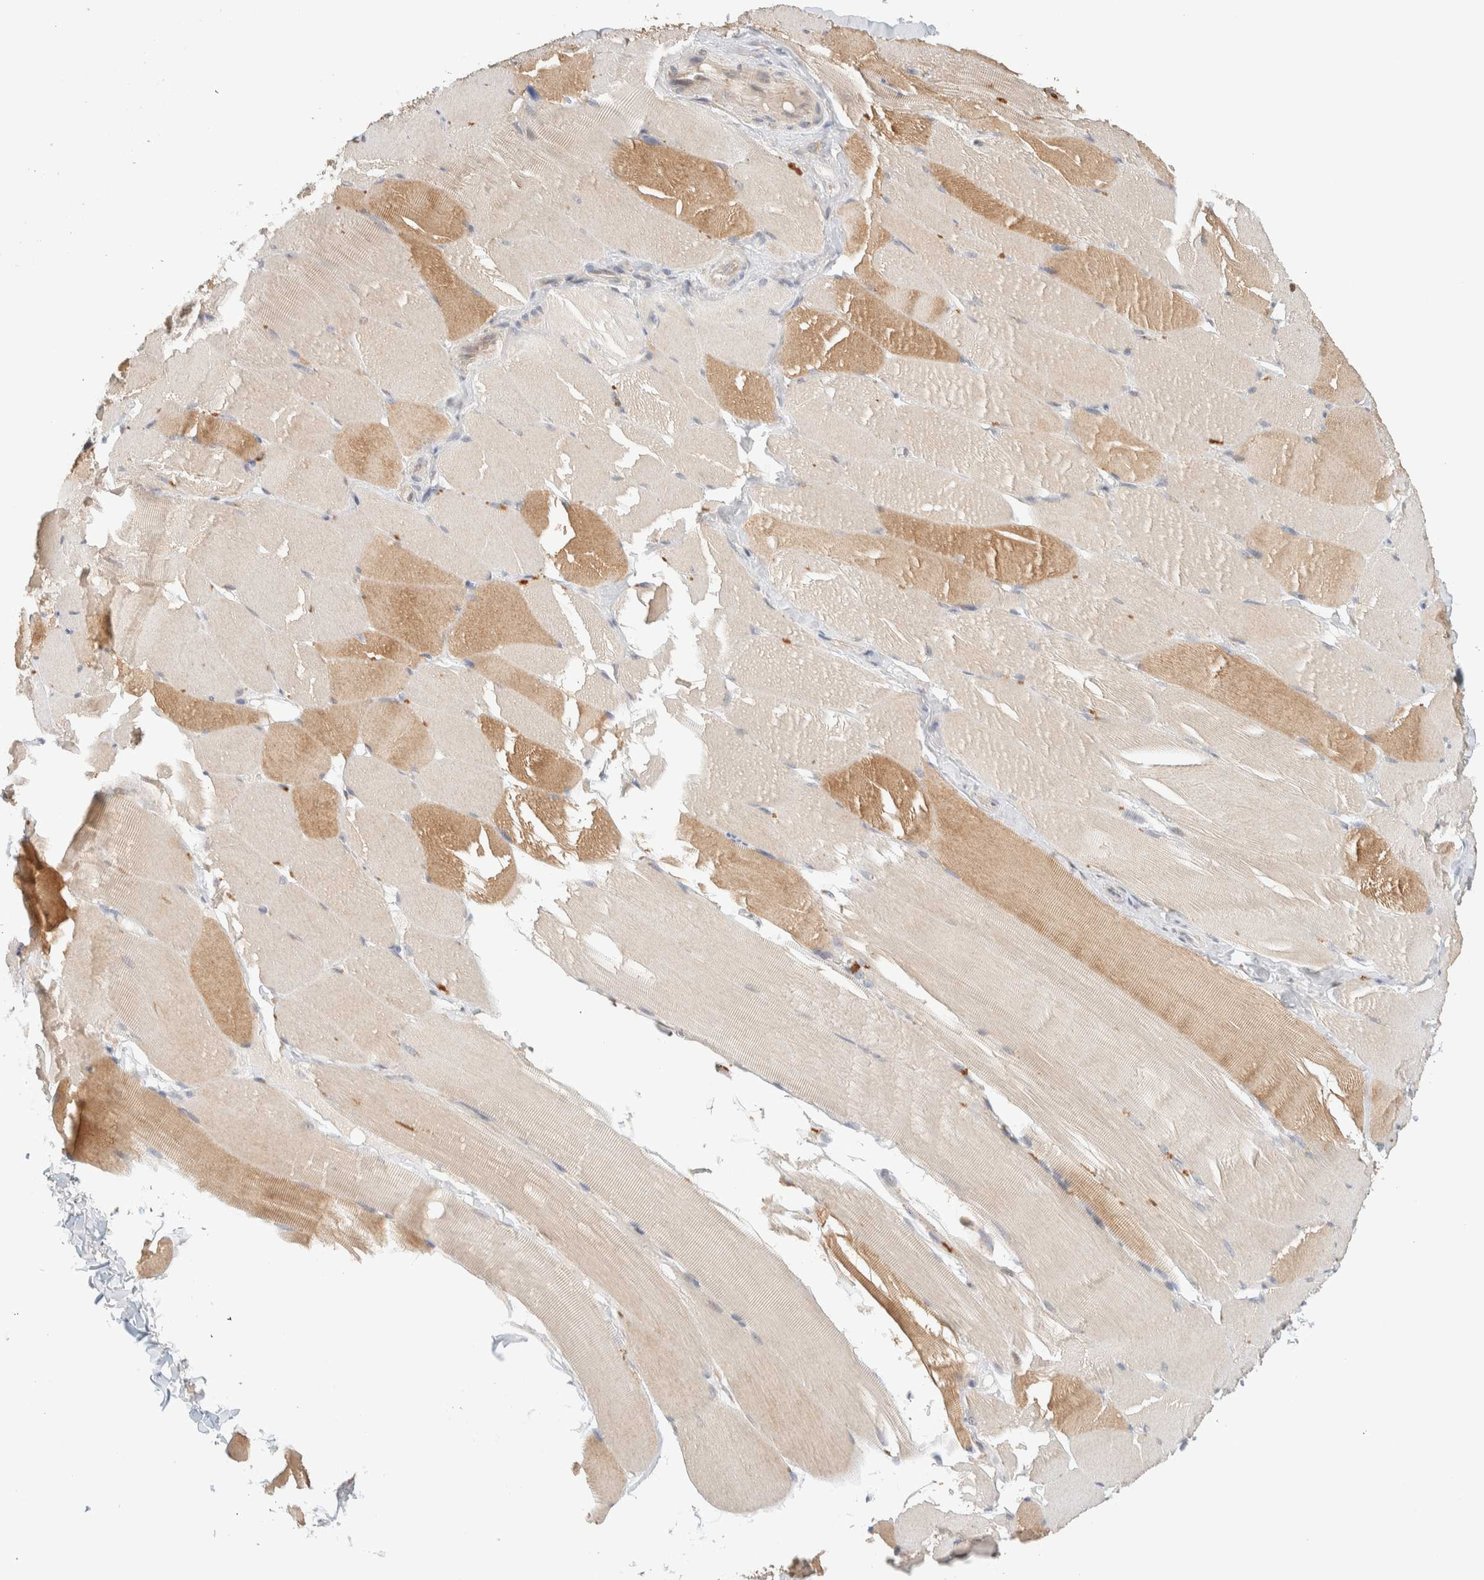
{"staining": {"intensity": "moderate", "quantity": "25%-75%", "location": "cytoplasmic/membranous"}, "tissue": "skeletal muscle", "cell_type": "Myocytes", "image_type": "normal", "snomed": [{"axis": "morphology", "description": "Normal tissue, NOS"}, {"axis": "topography", "description": "Skin"}, {"axis": "topography", "description": "Skeletal muscle"}], "caption": "Skeletal muscle stained with DAB (3,3'-diaminobenzidine) immunohistochemistry (IHC) displays medium levels of moderate cytoplasmic/membranous positivity in about 25%-75% of myocytes.", "gene": "TTC3", "patient": {"sex": "male", "age": 83}}